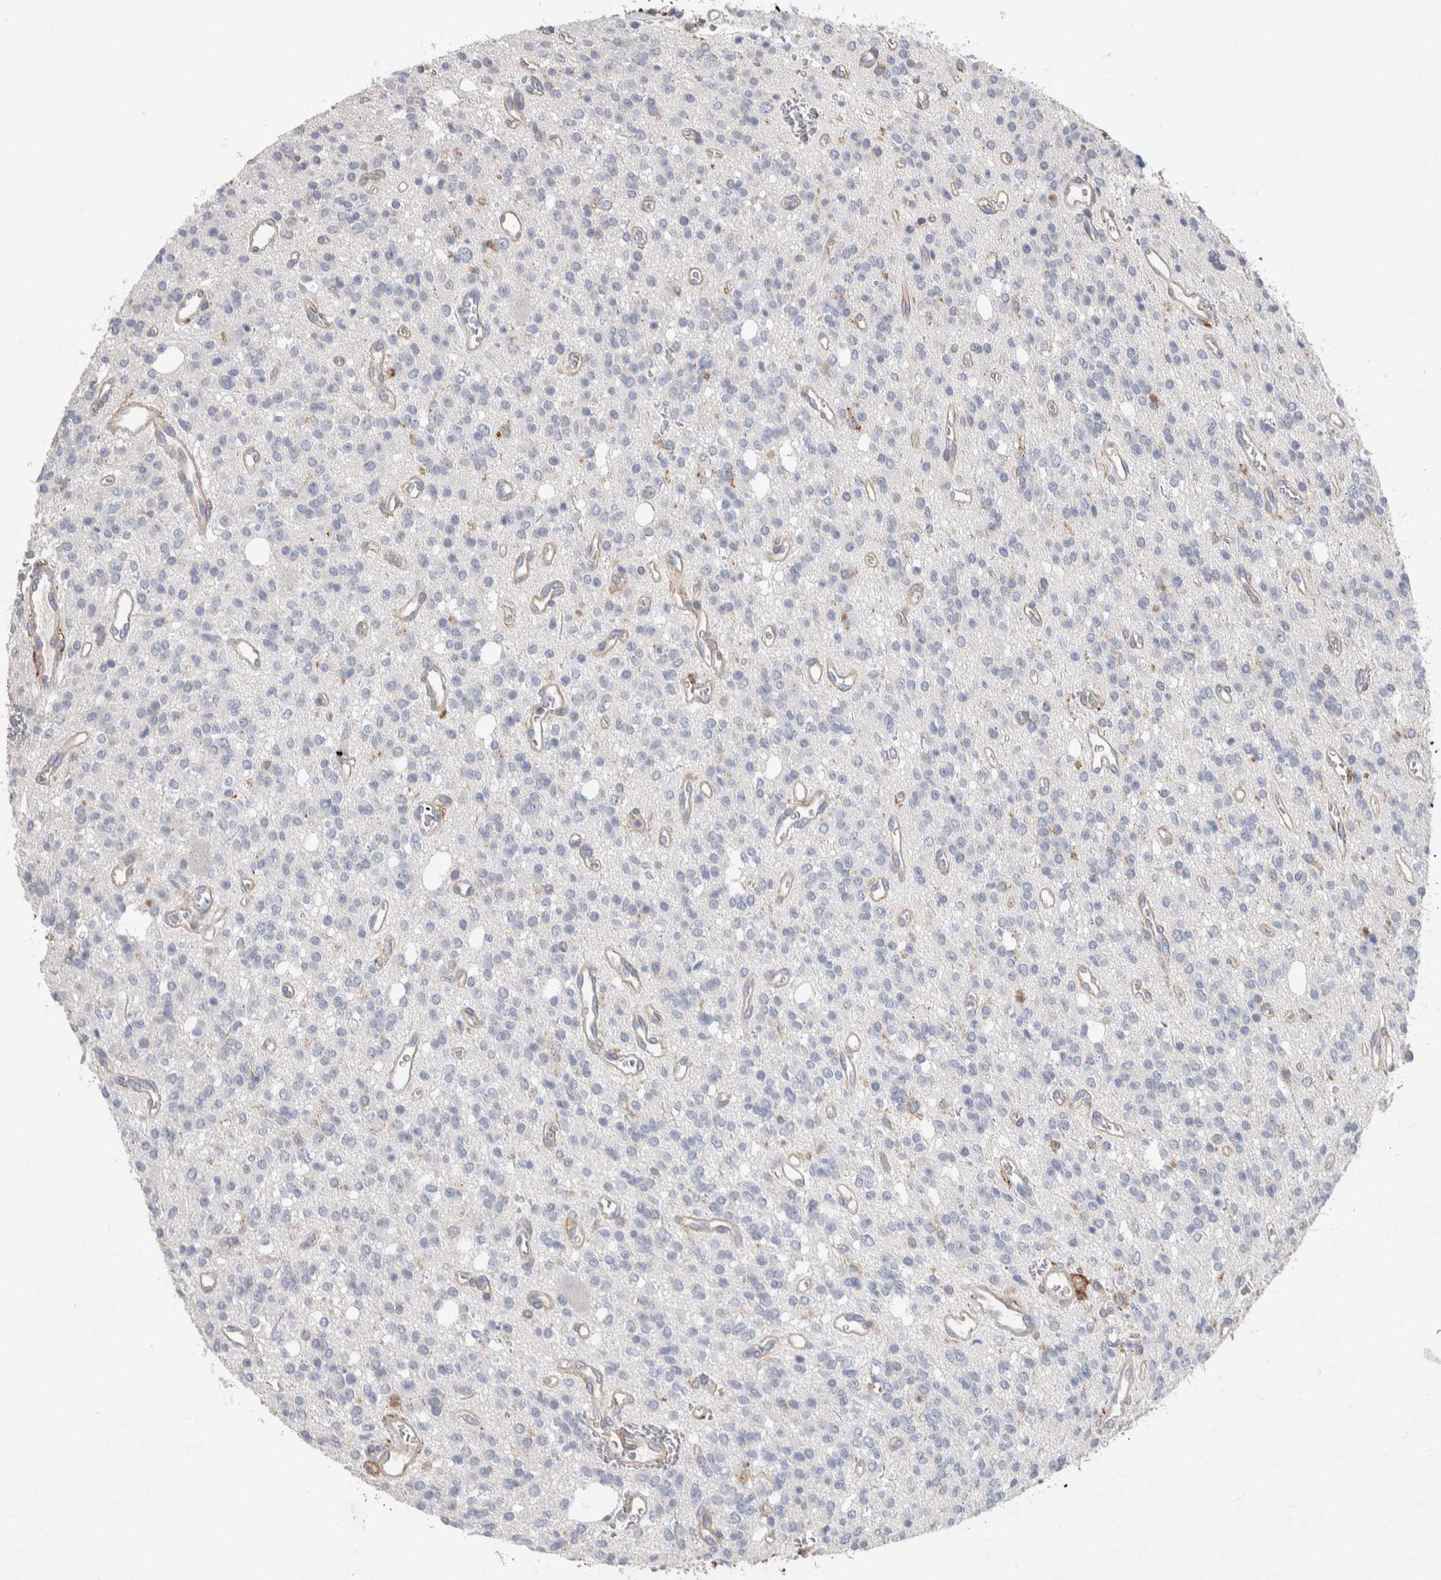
{"staining": {"intensity": "negative", "quantity": "none", "location": "none"}, "tissue": "glioma", "cell_type": "Tumor cells", "image_type": "cancer", "snomed": [{"axis": "morphology", "description": "Glioma, malignant, High grade"}, {"axis": "topography", "description": "Brain"}], "caption": "Tumor cells show no significant staining in malignant high-grade glioma.", "gene": "GCNA", "patient": {"sex": "male", "age": 34}}